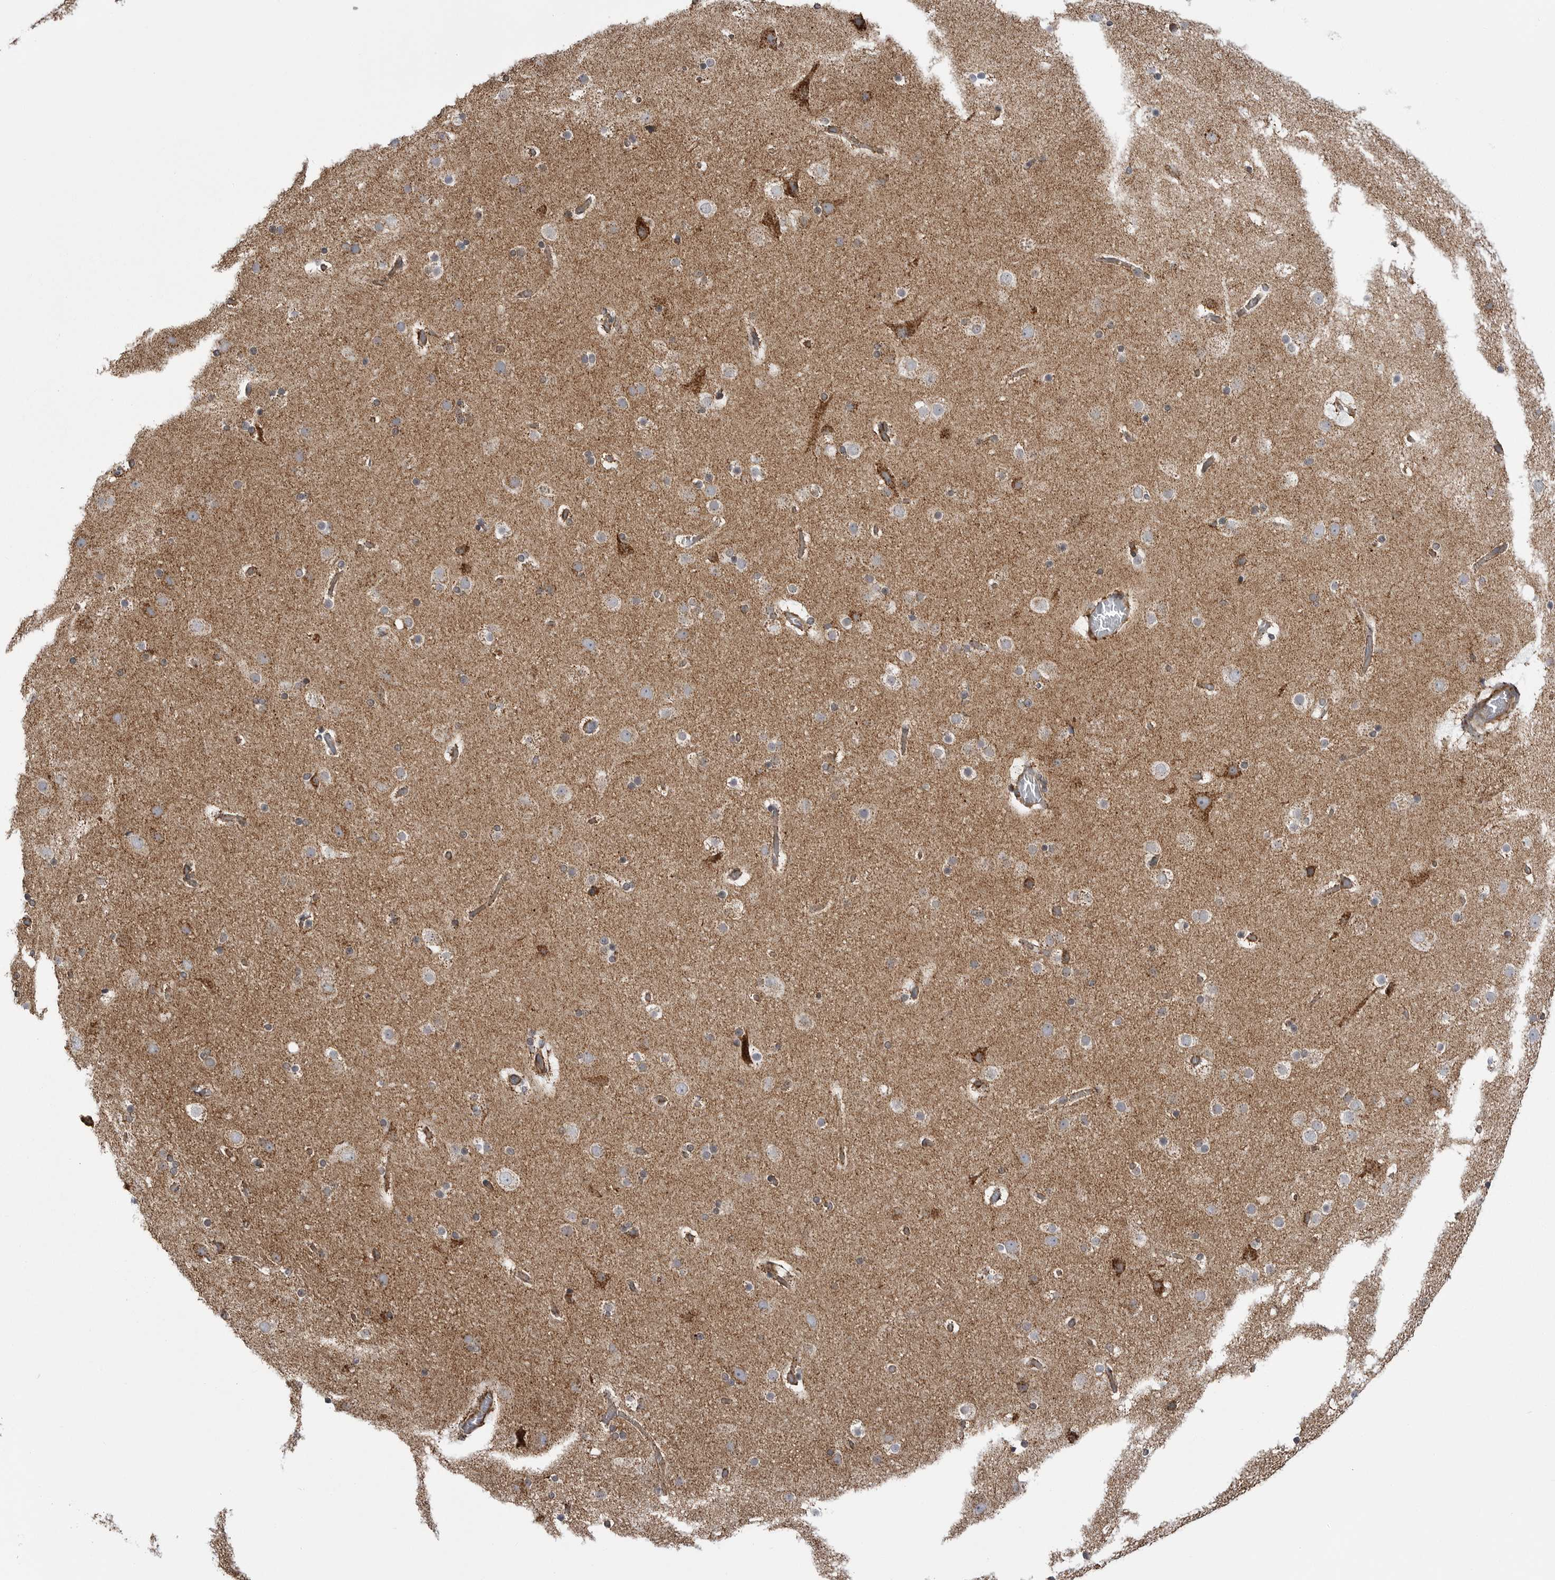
{"staining": {"intensity": "moderate", "quantity": ">75%", "location": "cytoplasmic/membranous"}, "tissue": "cerebral cortex", "cell_type": "Endothelial cells", "image_type": "normal", "snomed": [{"axis": "morphology", "description": "Normal tissue, NOS"}, {"axis": "topography", "description": "Cerebral cortex"}], "caption": "Endothelial cells demonstrate medium levels of moderate cytoplasmic/membranous positivity in about >75% of cells in unremarkable cerebral cortex. (Brightfield microscopy of DAB IHC at high magnification).", "gene": "FH", "patient": {"sex": "male", "age": 57}}